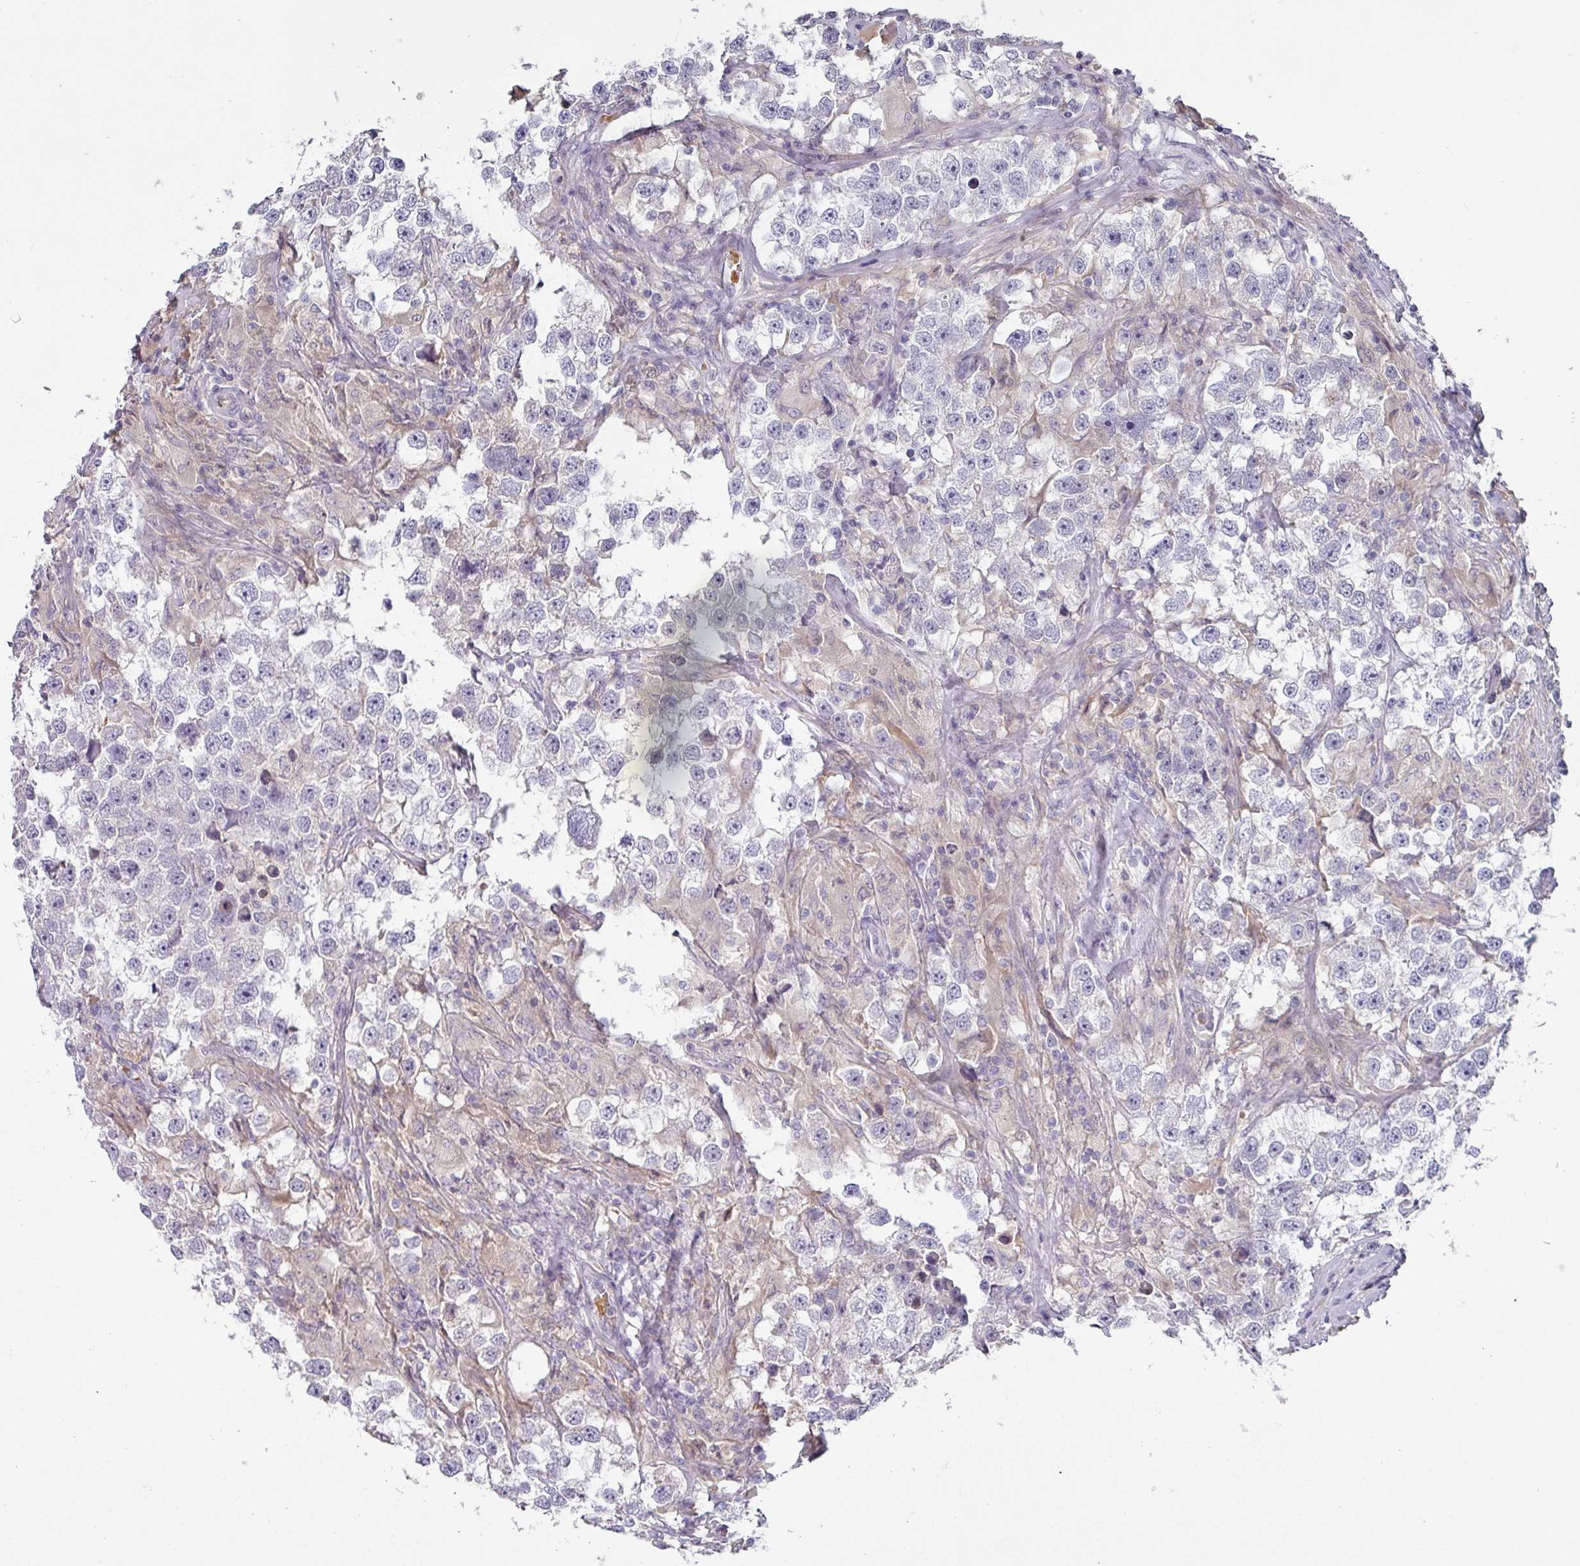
{"staining": {"intensity": "negative", "quantity": "none", "location": "none"}, "tissue": "testis cancer", "cell_type": "Tumor cells", "image_type": "cancer", "snomed": [{"axis": "morphology", "description": "Seminoma, NOS"}, {"axis": "topography", "description": "Testis"}], "caption": "Seminoma (testis) was stained to show a protein in brown. There is no significant staining in tumor cells.", "gene": "SLC5A10", "patient": {"sex": "male", "age": 46}}